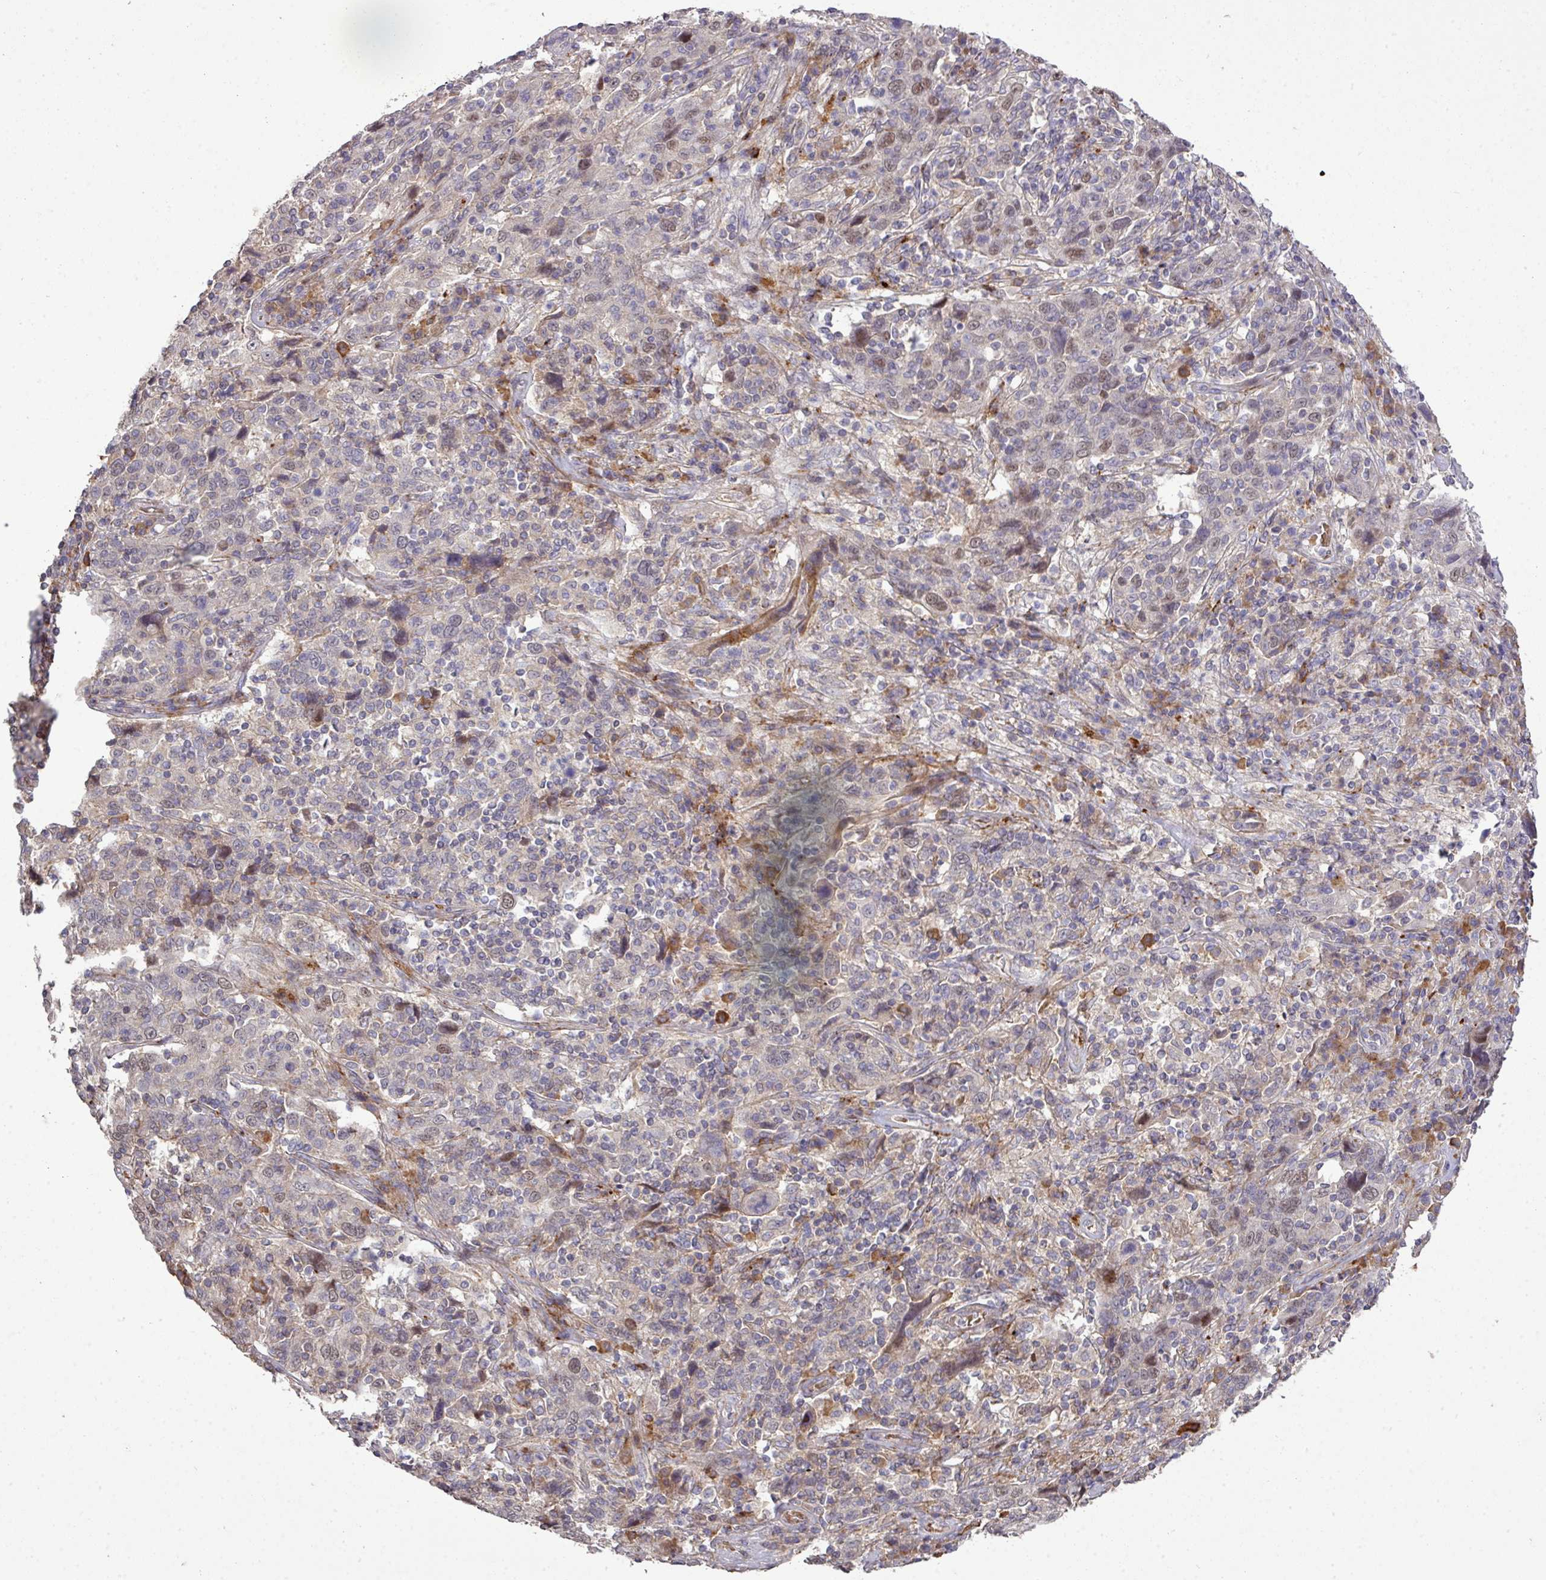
{"staining": {"intensity": "weak", "quantity": "<25%", "location": "nuclear"}, "tissue": "cervical cancer", "cell_type": "Tumor cells", "image_type": "cancer", "snomed": [{"axis": "morphology", "description": "Squamous cell carcinoma, NOS"}, {"axis": "topography", "description": "Cervix"}], "caption": "Tumor cells are negative for protein expression in human cervical squamous cell carcinoma.", "gene": "TPRA1", "patient": {"sex": "female", "age": 46}}